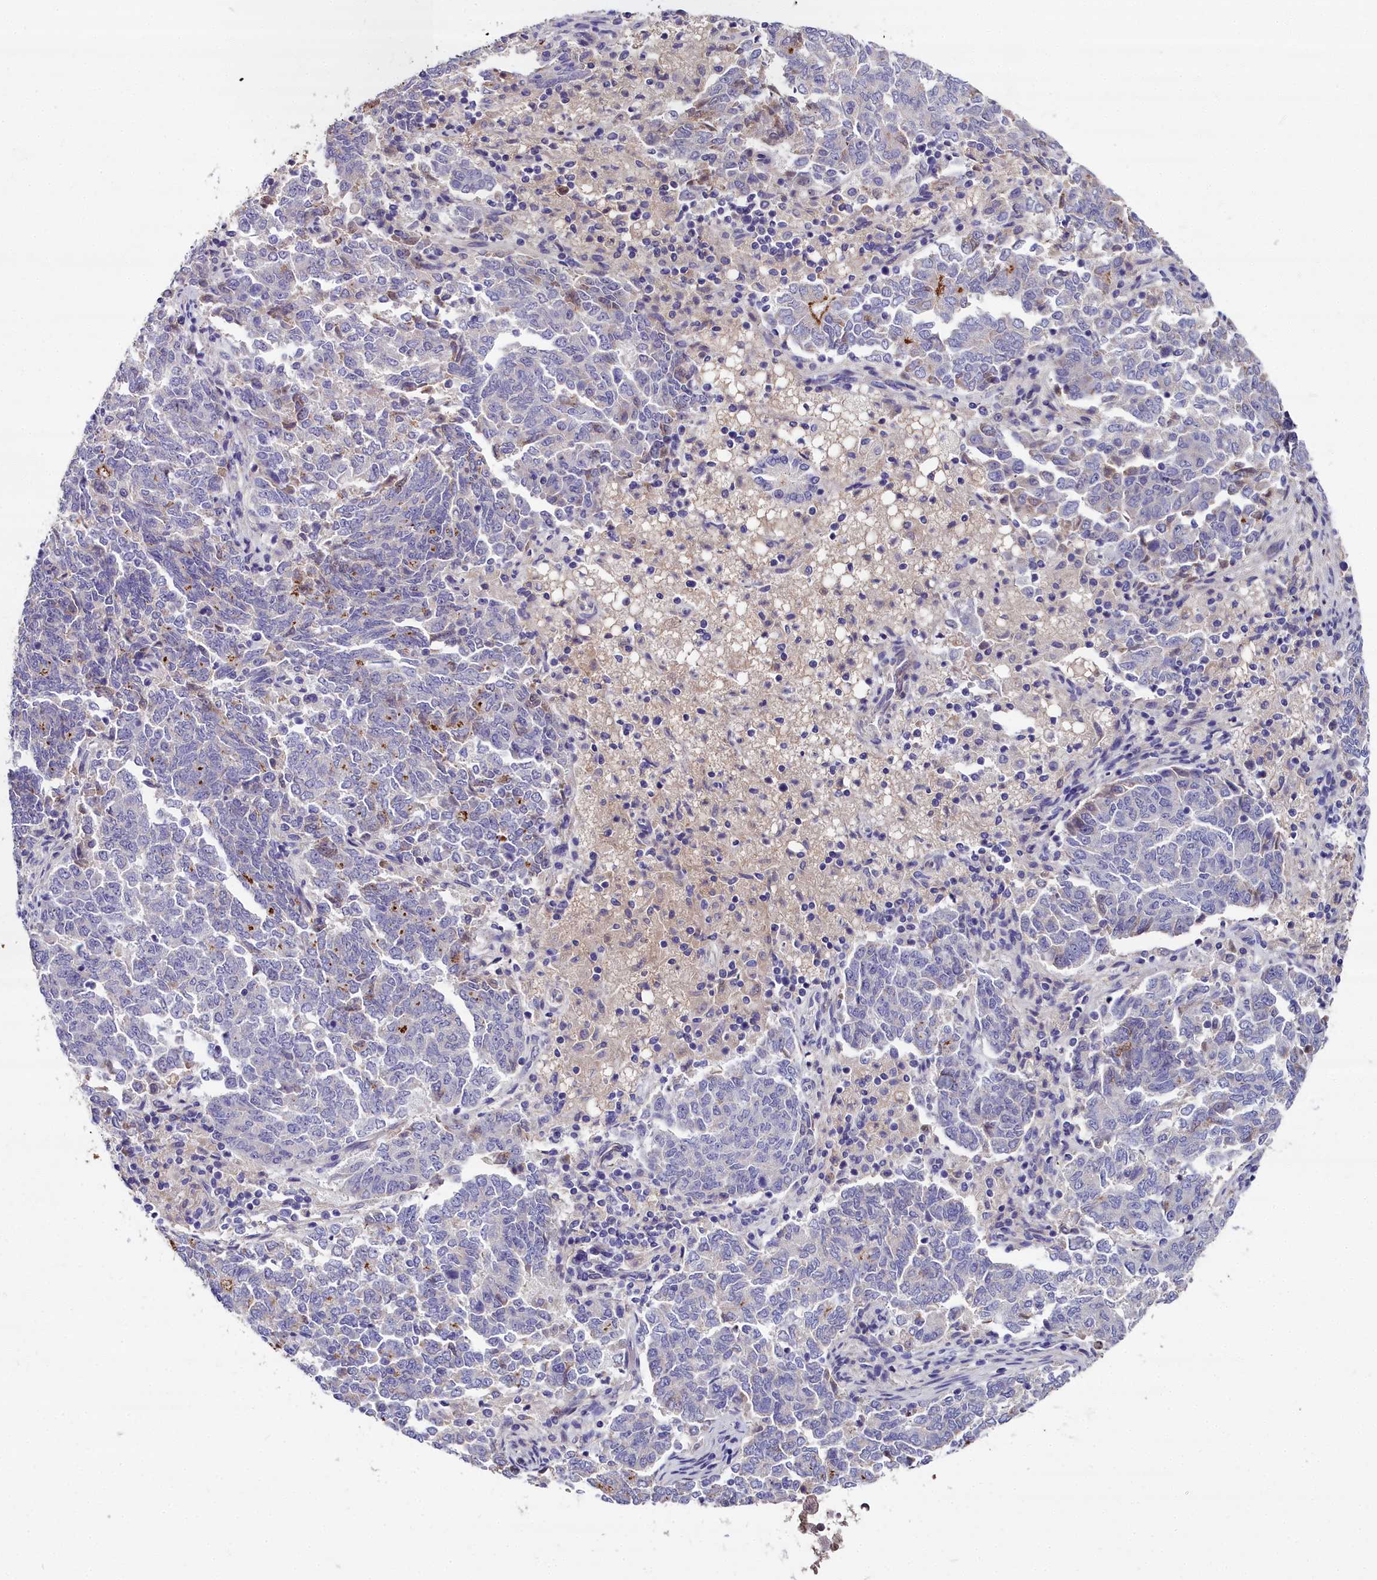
{"staining": {"intensity": "moderate", "quantity": "<25%", "location": "cytoplasmic/membranous"}, "tissue": "endometrial cancer", "cell_type": "Tumor cells", "image_type": "cancer", "snomed": [{"axis": "morphology", "description": "Adenocarcinoma, NOS"}, {"axis": "topography", "description": "Endometrium"}], "caption": "This is an image of IHC staining of endometrial cancer (adenocarcinoma), which shows moderate staining in the cytoplasmic/membranous of tumor cells.", "gene": "NT5M", "patient": {"sex": "female", "age": 80}}